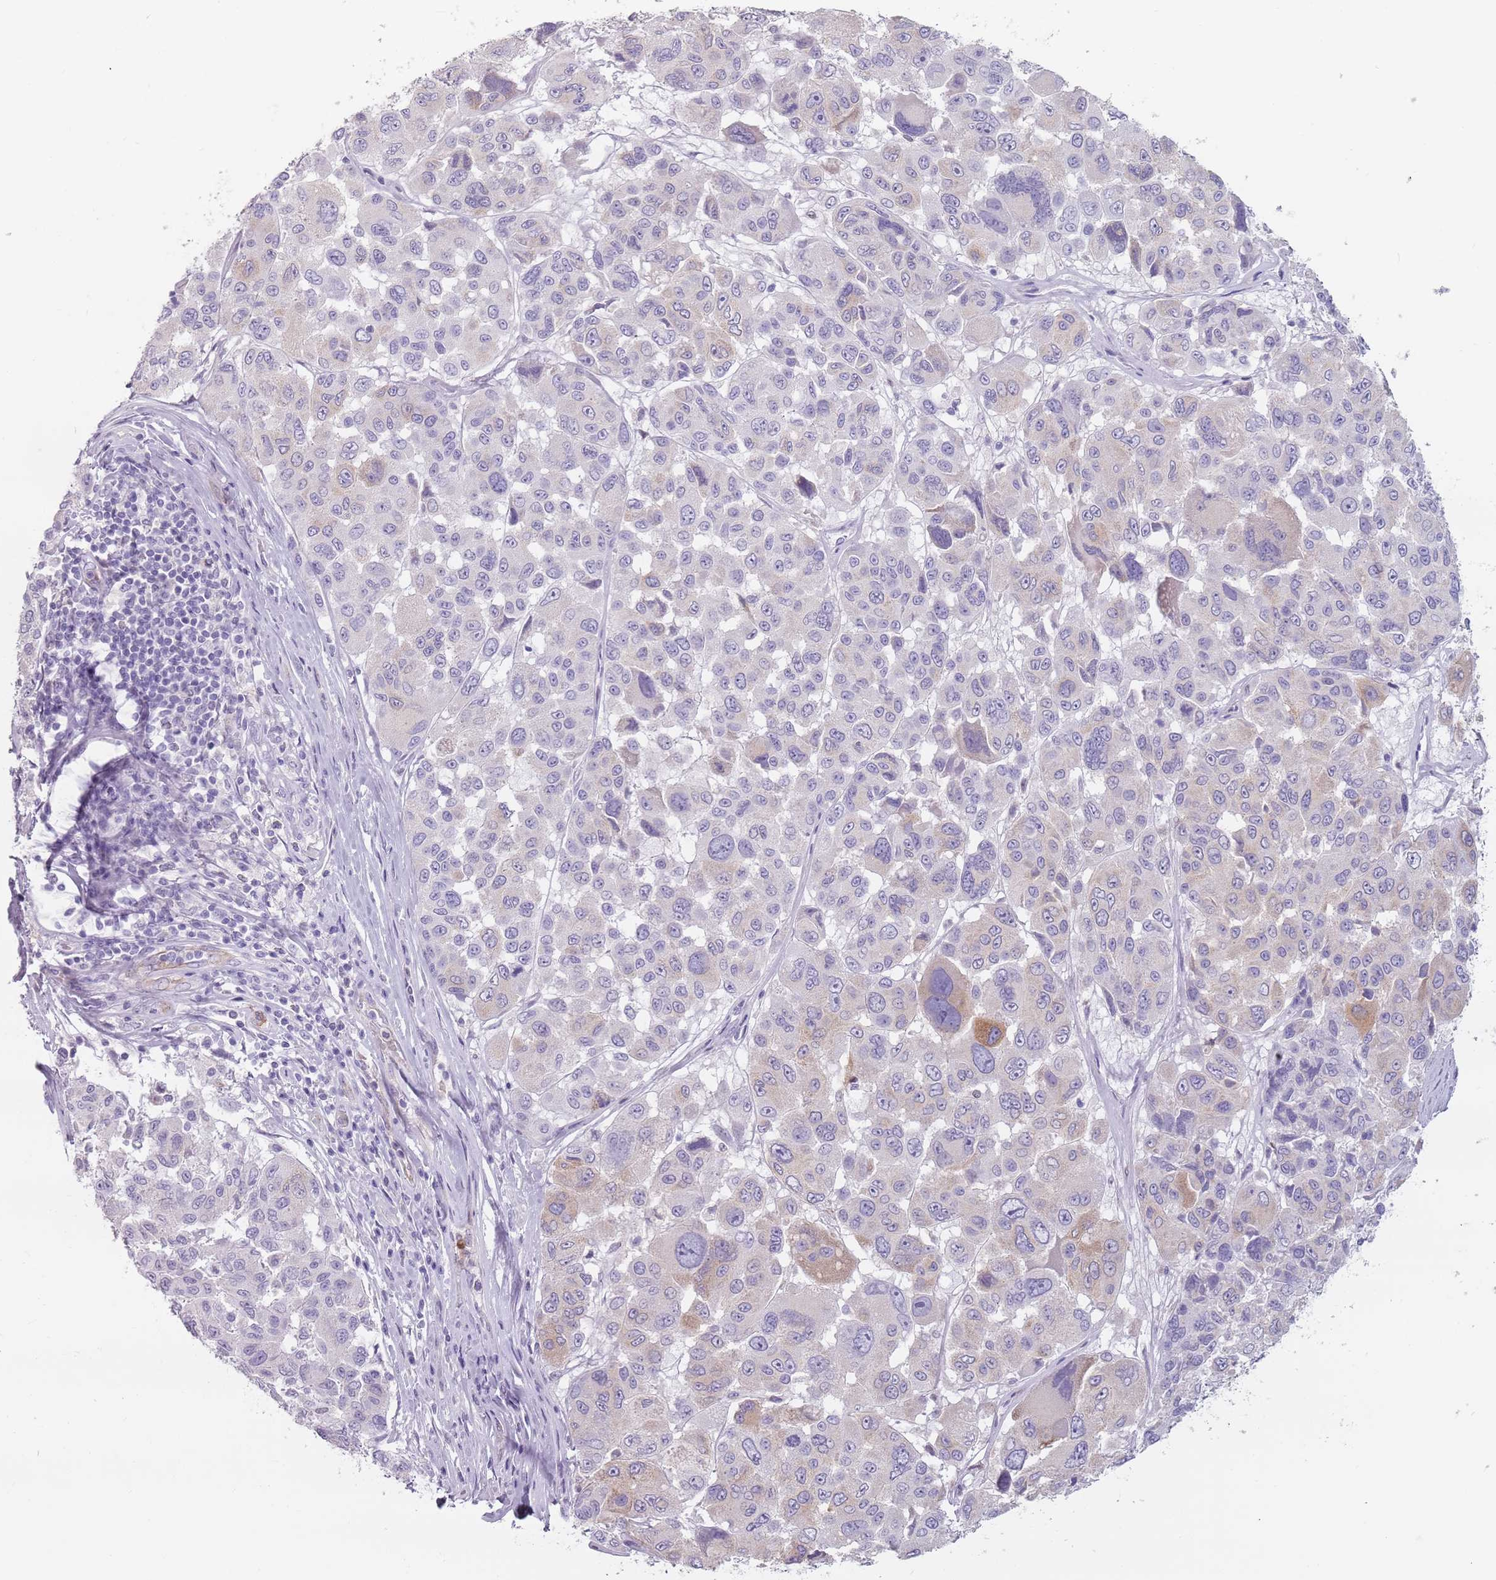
{"staining": {"intensity": "negative", "quantity": "none", "location": "none"}, "tissue": "melanoma", "cell_type": "Tumor cells", "image_type": "cancer", "snomed": [{"axis": "morphology", "description": "Malignant melanoma, NOS"}, {"axis": "topography", "description": "Skin"}], "caption": "Histopathology image shows no significant protein staining in tumor cells of melanoma. (Brightfield microscopy of DAB (3,3'-diaminobenzidine) IHC at high magnification).", "gene": "ZNF584", "patient": {"sex": "female", "age": 66}}